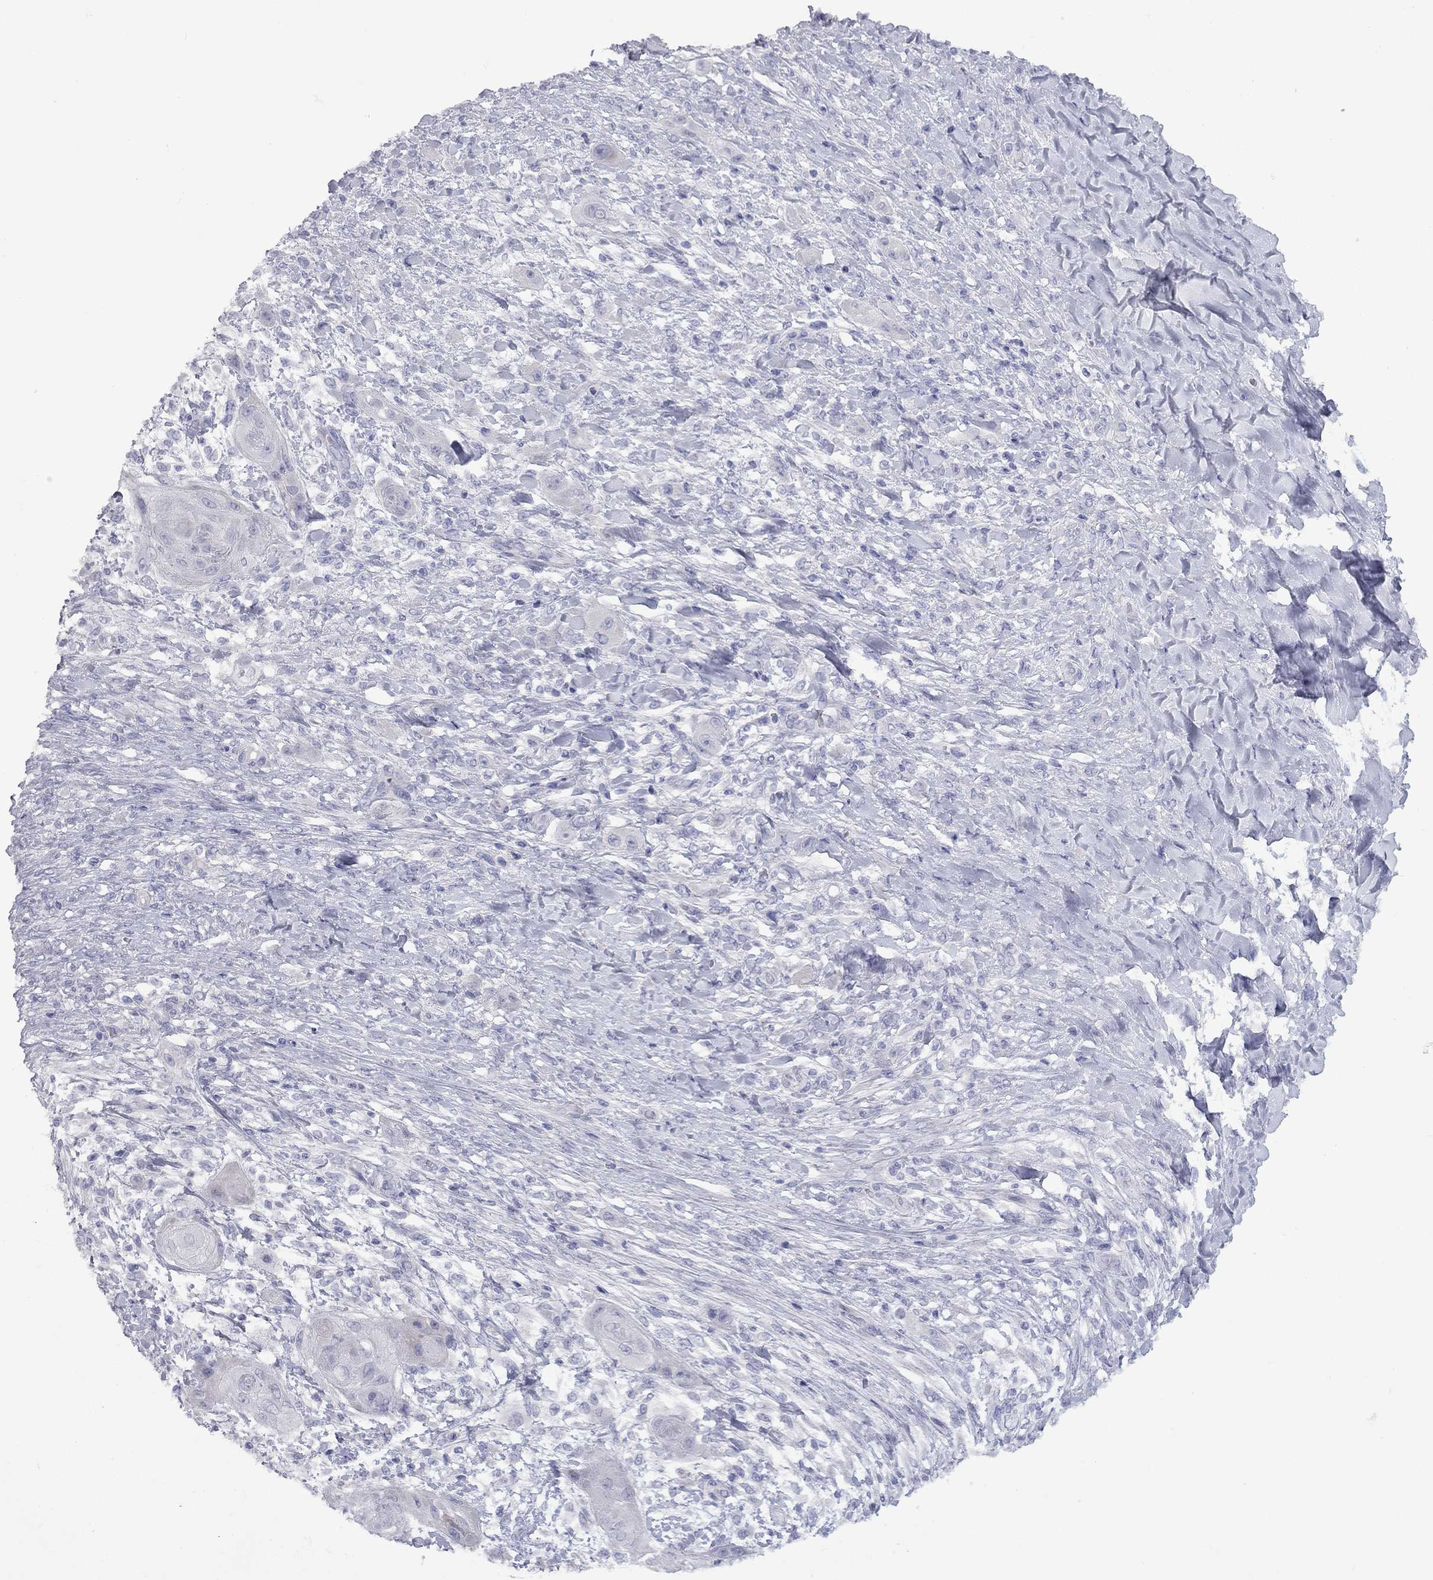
{"staining": {"intensity": "negative", "quantity": "none", "location": "none"}, "tissue": "skin cancer", "cell_type": "Tumor cells", "image_type": "cancer", "snomed": [{"axis": "morphology", "description": "Squamous cell carcinoma, NOS"}, {"axis": "topography", "description": "Skin"}], "caption": "Immunohistochemistry (IHC) image of neoplastic tissue: skin squamous cell carcinoma stained with DAB demonstrates no significant protein expression in tumor cells. Nuclei are stained in blue.", "gene": "UNC119B", "patient": {"sex": "male", "age": 62}}